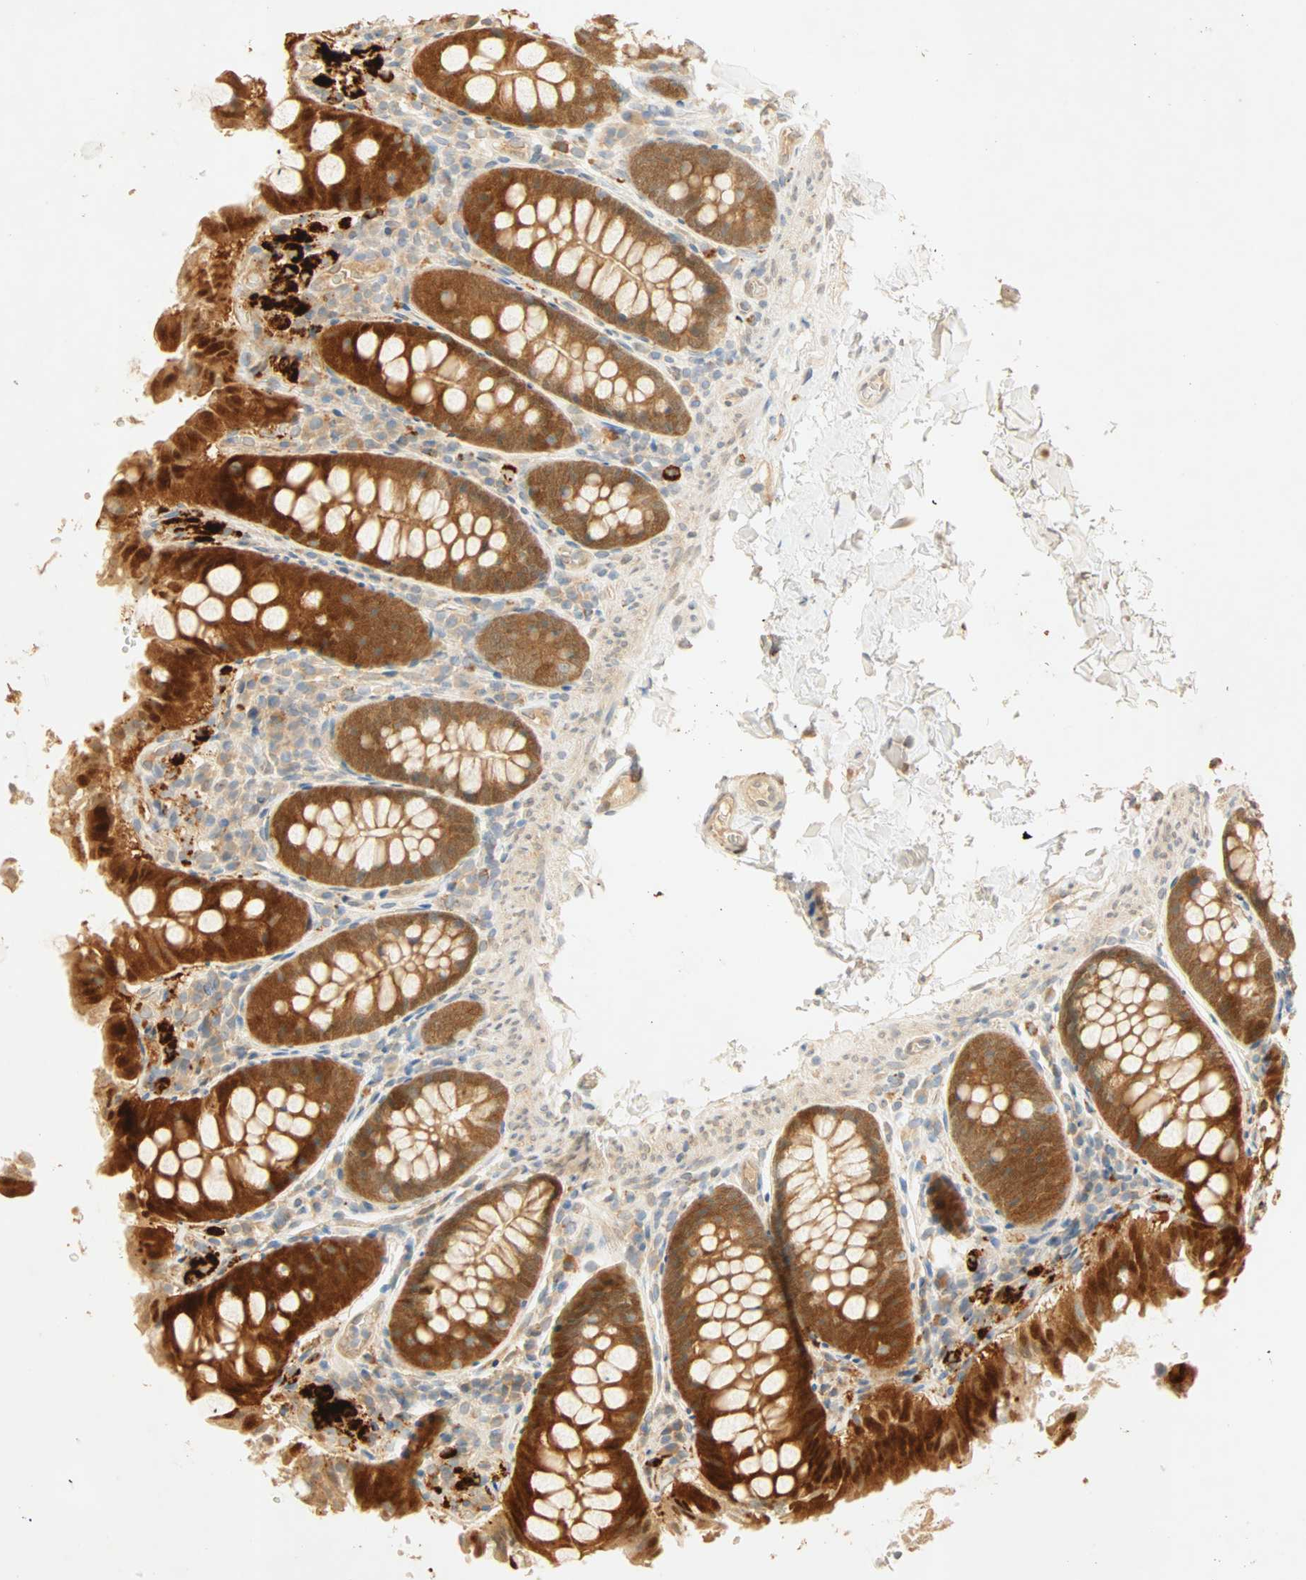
{"staining": {"intensity": "weak", "quantity": ">75%", "location": "cytoplasmic/membranous"}, "tissue": "colon", "cell_type": "Endothelial cells", "image_type": "normal", "snomed": [{"axis": "morphology", "description": "Normal tissue, NOS"}, {"axis": "topography", "description": "Colon"}], "caption": "Benign colon reveals weak cytoplasmic/membranous positivity in about >75% of endothelial cells.", "gene": "SELENBP1", "patient": {"sex": "female", "age": 61}}